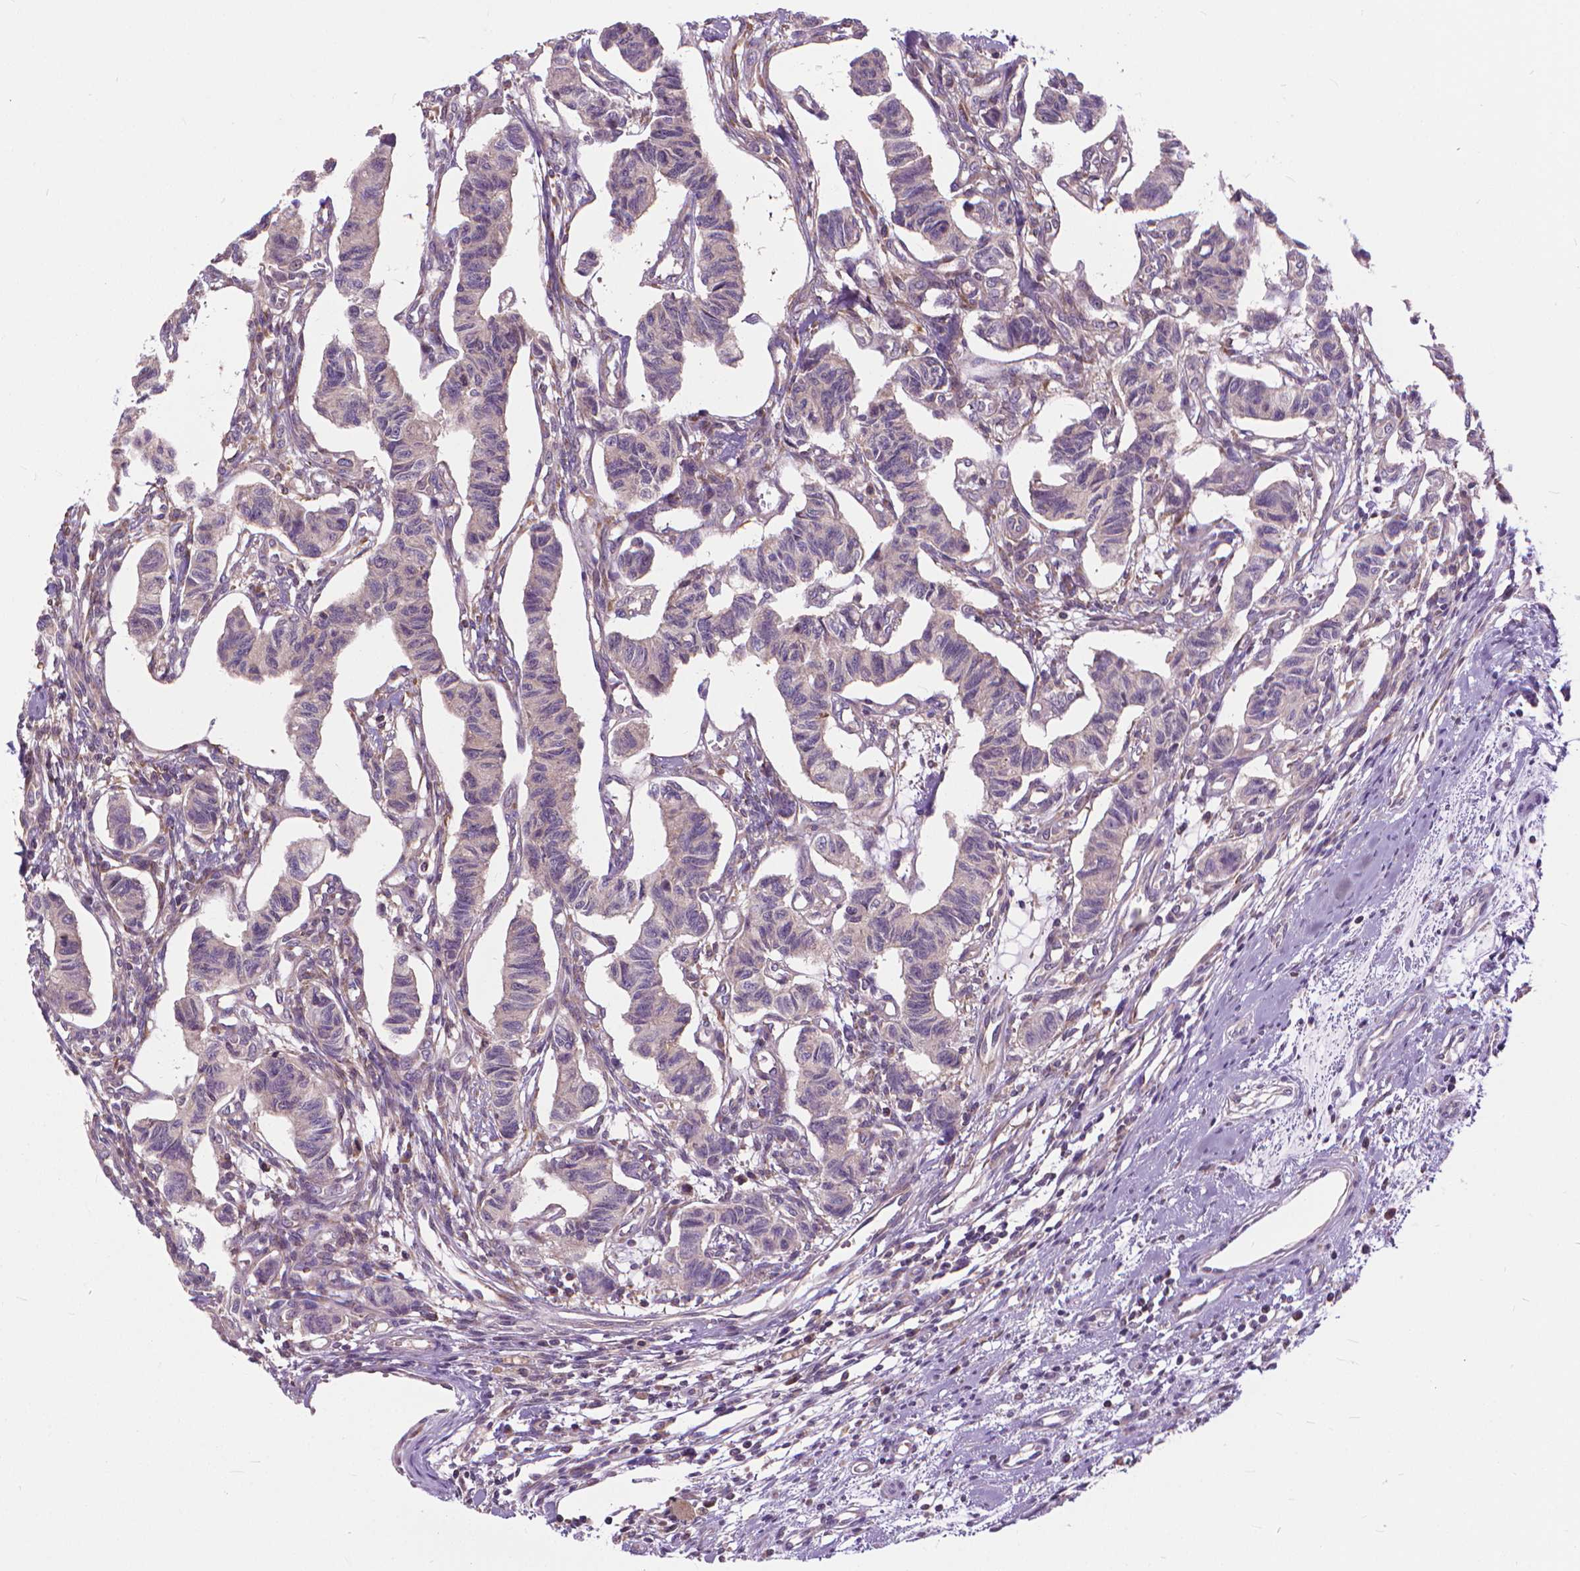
{"staining": {"intensity": "negative", "quantity": "none", "location": "none"}, "tissue": "carcinoid", "cell_type": "Tumor cells", "image_type": "cancer", "snomed": [{"axis": "morphology", "description": "Carcinoid, malignant, NOS"}, {"axis": "topography", "description": "Kidney"}], "caption": "DAB immunohistochemical staining of malignant carcinoid exhibits no significant expression in tumor cells.", "gene": "NUDT1", "patient": {"sex": "female", "age": 41}}